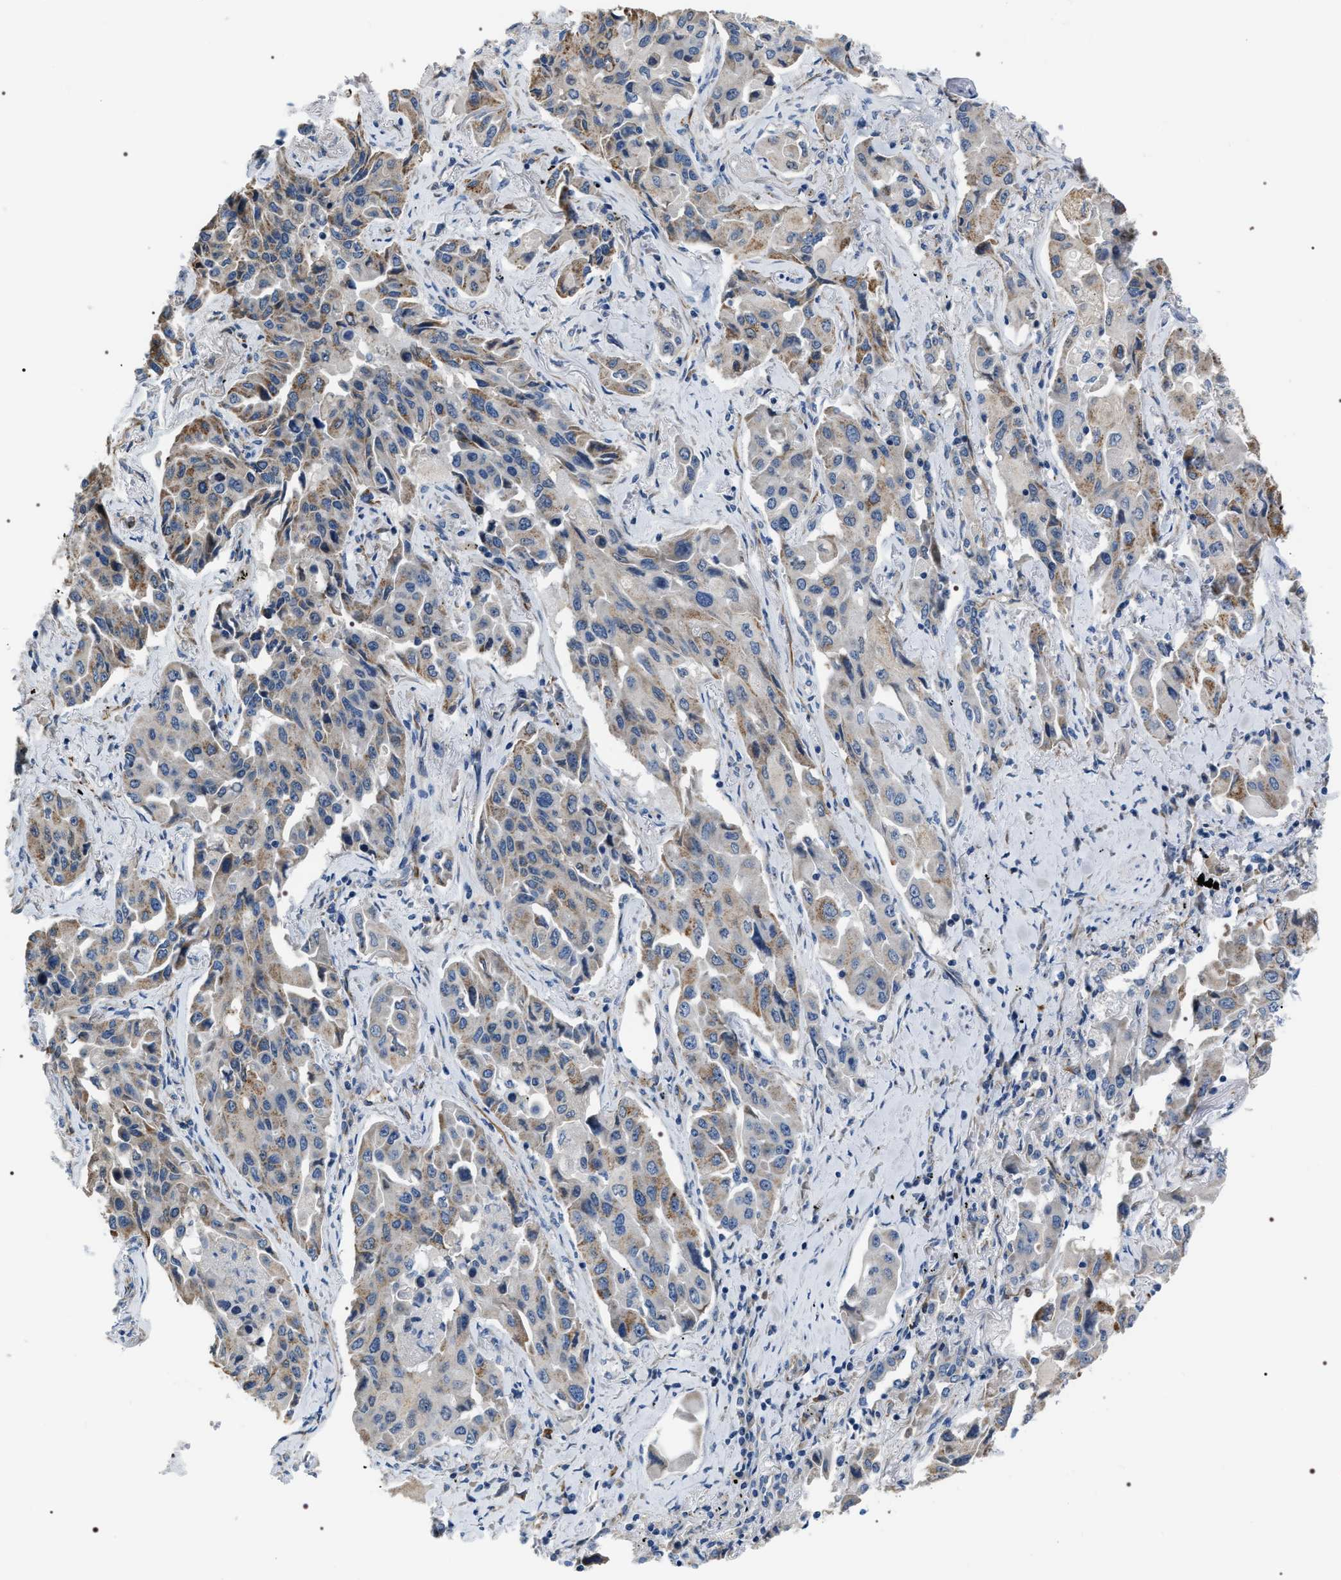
{"staining": {"intensity": "moderate", "quantity": "<25%", "location": "cytoplasmic/membranous"}, "tissue": "lung cancer", "cell_type": "Tumor cells", "image_type": "cancer", "snomed": [{"axis": "morphology", "description": "Adenocarcinoma, NOS"}, {"axis": "topography", "description": "Lung"}], "caption": "There is low levels of moderate cytoplasmic/membranous positivity in tumor cells of lung cancer (adenocarcinoma), as demonstrated by immunohistochemical staining (brown color).", "gene": "PKD1L1", "patient": {"sex": "female", "age": 65}}